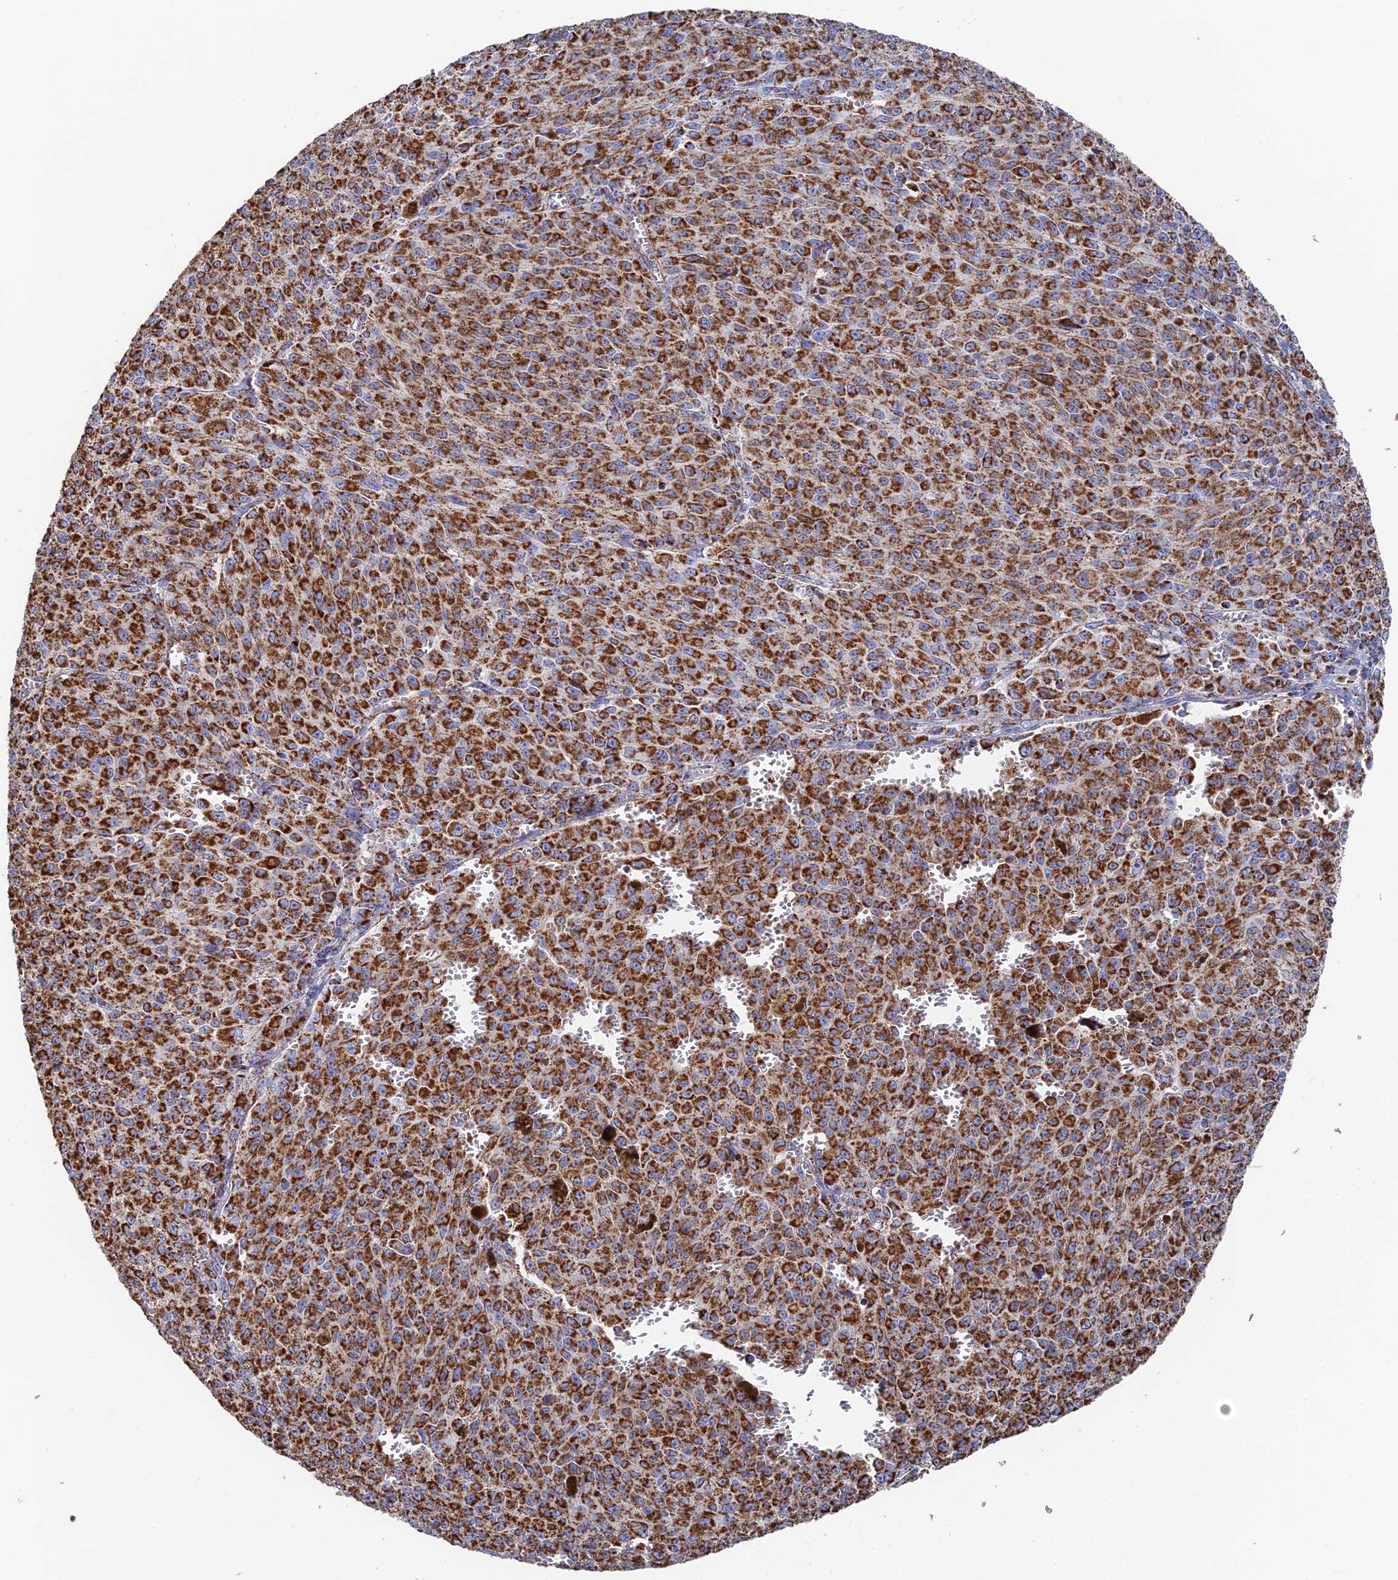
{"staining": {"intensity": "strong", "quantity": ">75%", "location": "cytoplasmic/membranous"}, "tissue": "melanoma", "cell_type": "Tumor cells", "image_type": "cancer", "snomed": [{"axis": "morphology", "description": "Malignant melanoma, NOS"}, {"axis": "topography", "description": "Skin"}], "caption": "This photomicrograph reveals immunohistochemistry staining of human melanoma, with high strong cytoplasmic/membranous expression in about >75% of tumor cells.", "gene": "HAUS8", "patient": {"sex": "female", "age": 52}}